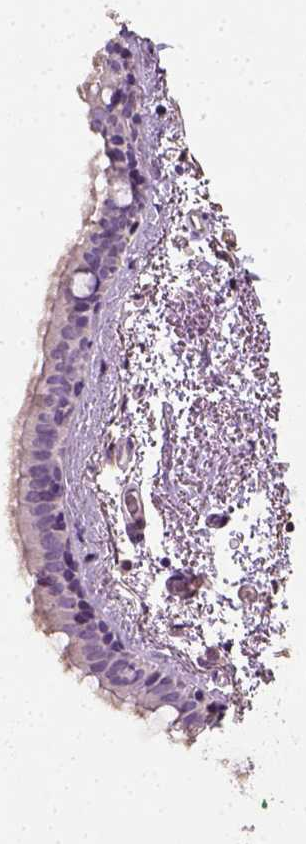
{"staining": {"intensity": "weak", "quantity": "25%-75%", "location": "cytoplasmic/membranous"}, "tissue": "bronchus", "cell_type": "Respiratory epithelial cells", "image_type": "normal", "snomed": [{"axis": "morphology", "description": "Normal tissue, NOS"}, {"axis": "topography", "description": "Bronchus"}], "caption": "High-power microscopy captured an IHC histopathology image of normal bronchus, revealing weak cytoplasmic/membranous positivity in approximately 25%-75% of respiratory epithelial cells.", "gene": "DHCR24", "patient": {"sex": "female", "age": 61}}